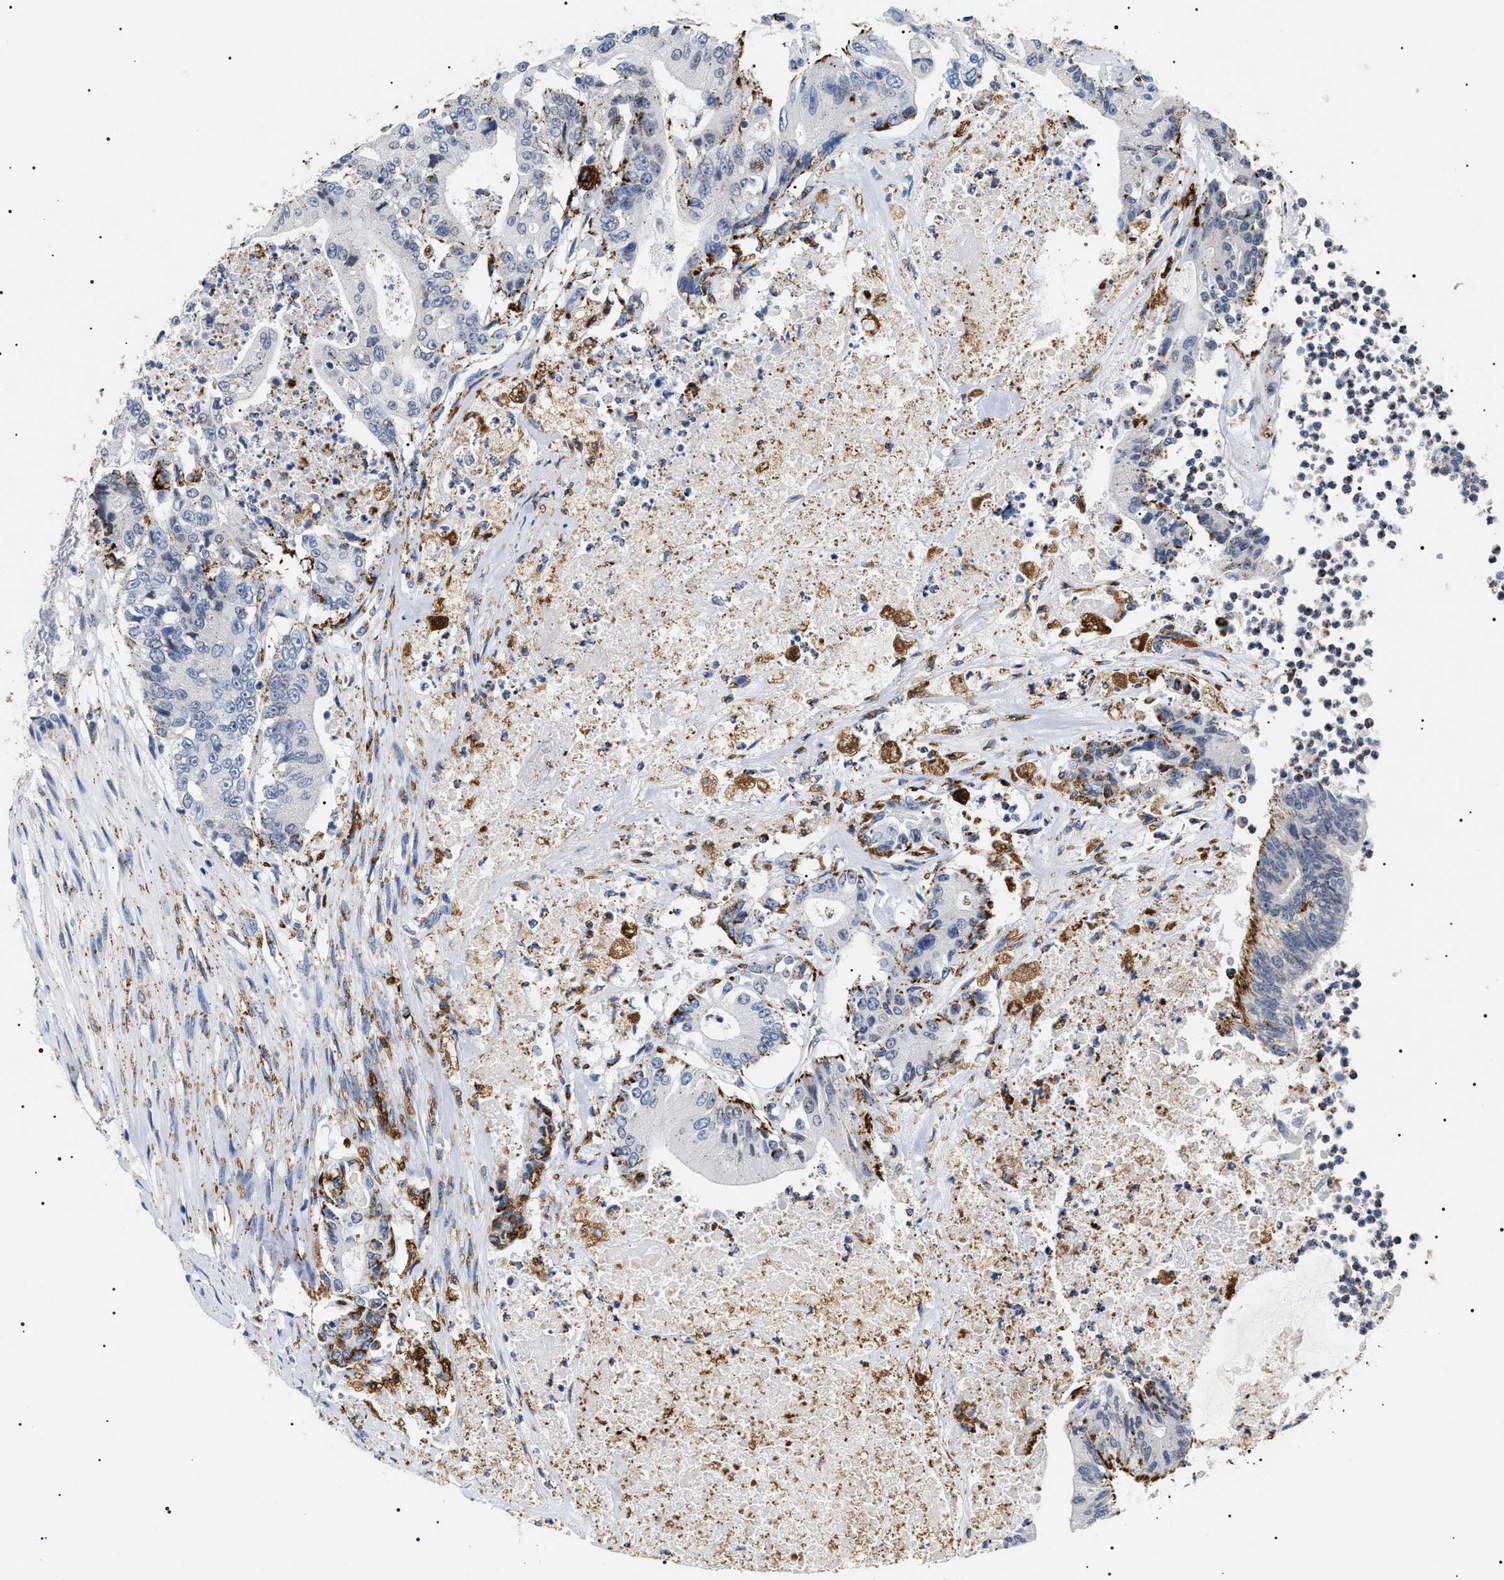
{"staining": {"intensity": "moderate", "quantity": "<25%", "location": "cytoplasmic/membranous"}, "tissue": "colorectal cancer", "cell_type": "Tumor cells", "image_type": "cancer", "snomed": [{"axis": "morphology", "description": "Adenocarcinoma, NOS"}, {"axis": "topography", "description": "Colon"}], "caption": "A brown stain labels moderate cytoplasmic/membranous positivity of a protein in colorectal cancer tumor cells.", "gene": "HSD17B11", "patient": {"sex": "female", "age": 77}}